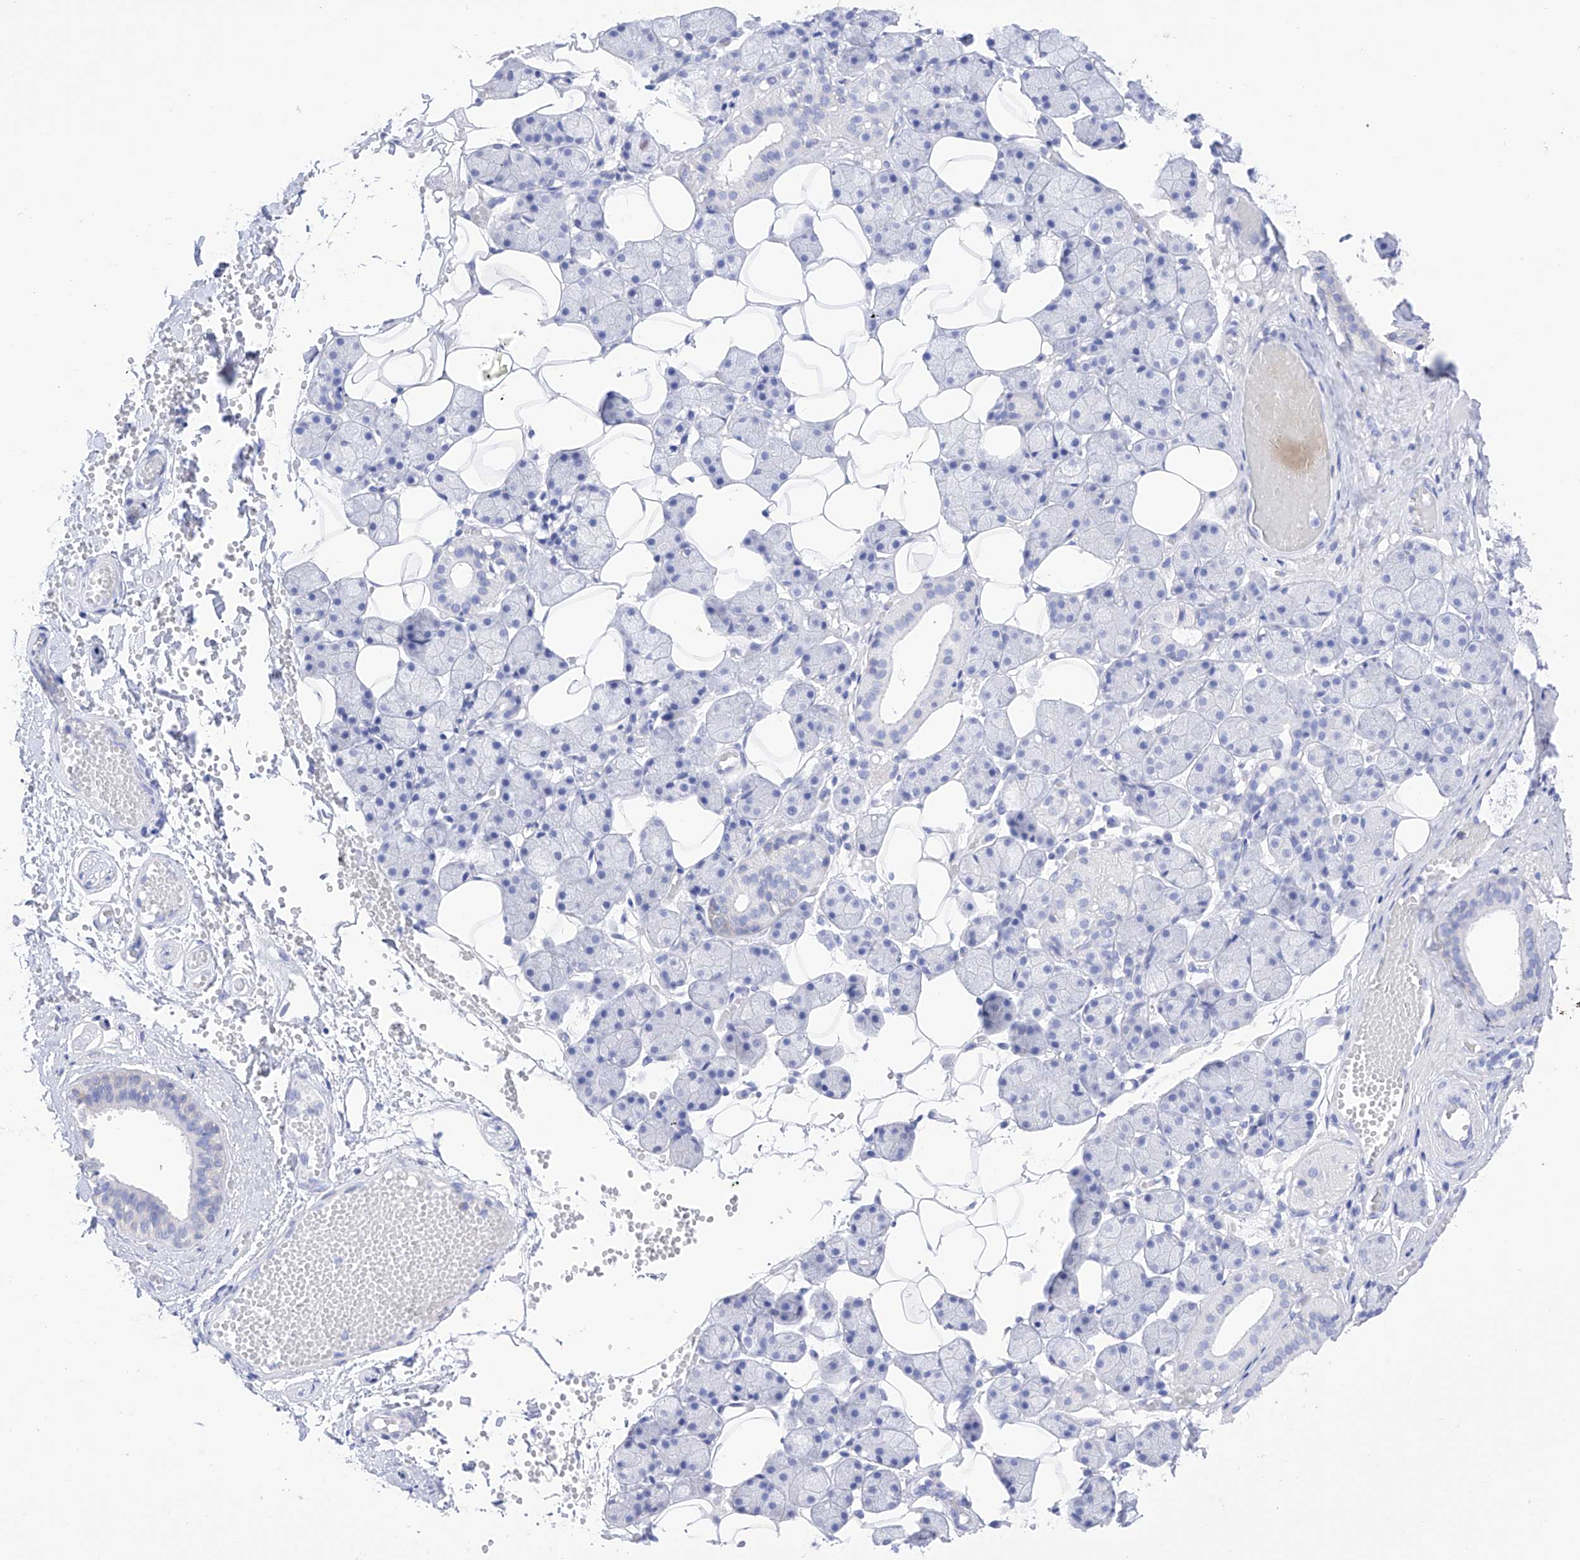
{"staining": {"intensity": "negative", "quantity": "none", "location": "none"}, "tissue": "salivary gland", "cell_type": "Glandular cells", "image_type": "normal", "snomed": [{"axis": "morphology", "description": "Normal tissue, NOS"}, {"axis": "topography", "description": "Salivary gland"}], "caption": "Unremarkable salivary gland was stained to show a protein in brown. There is no significant staining in glandular cells.", "gene": "TRPC7", "patient": {"sex": "female", "age": 33}}